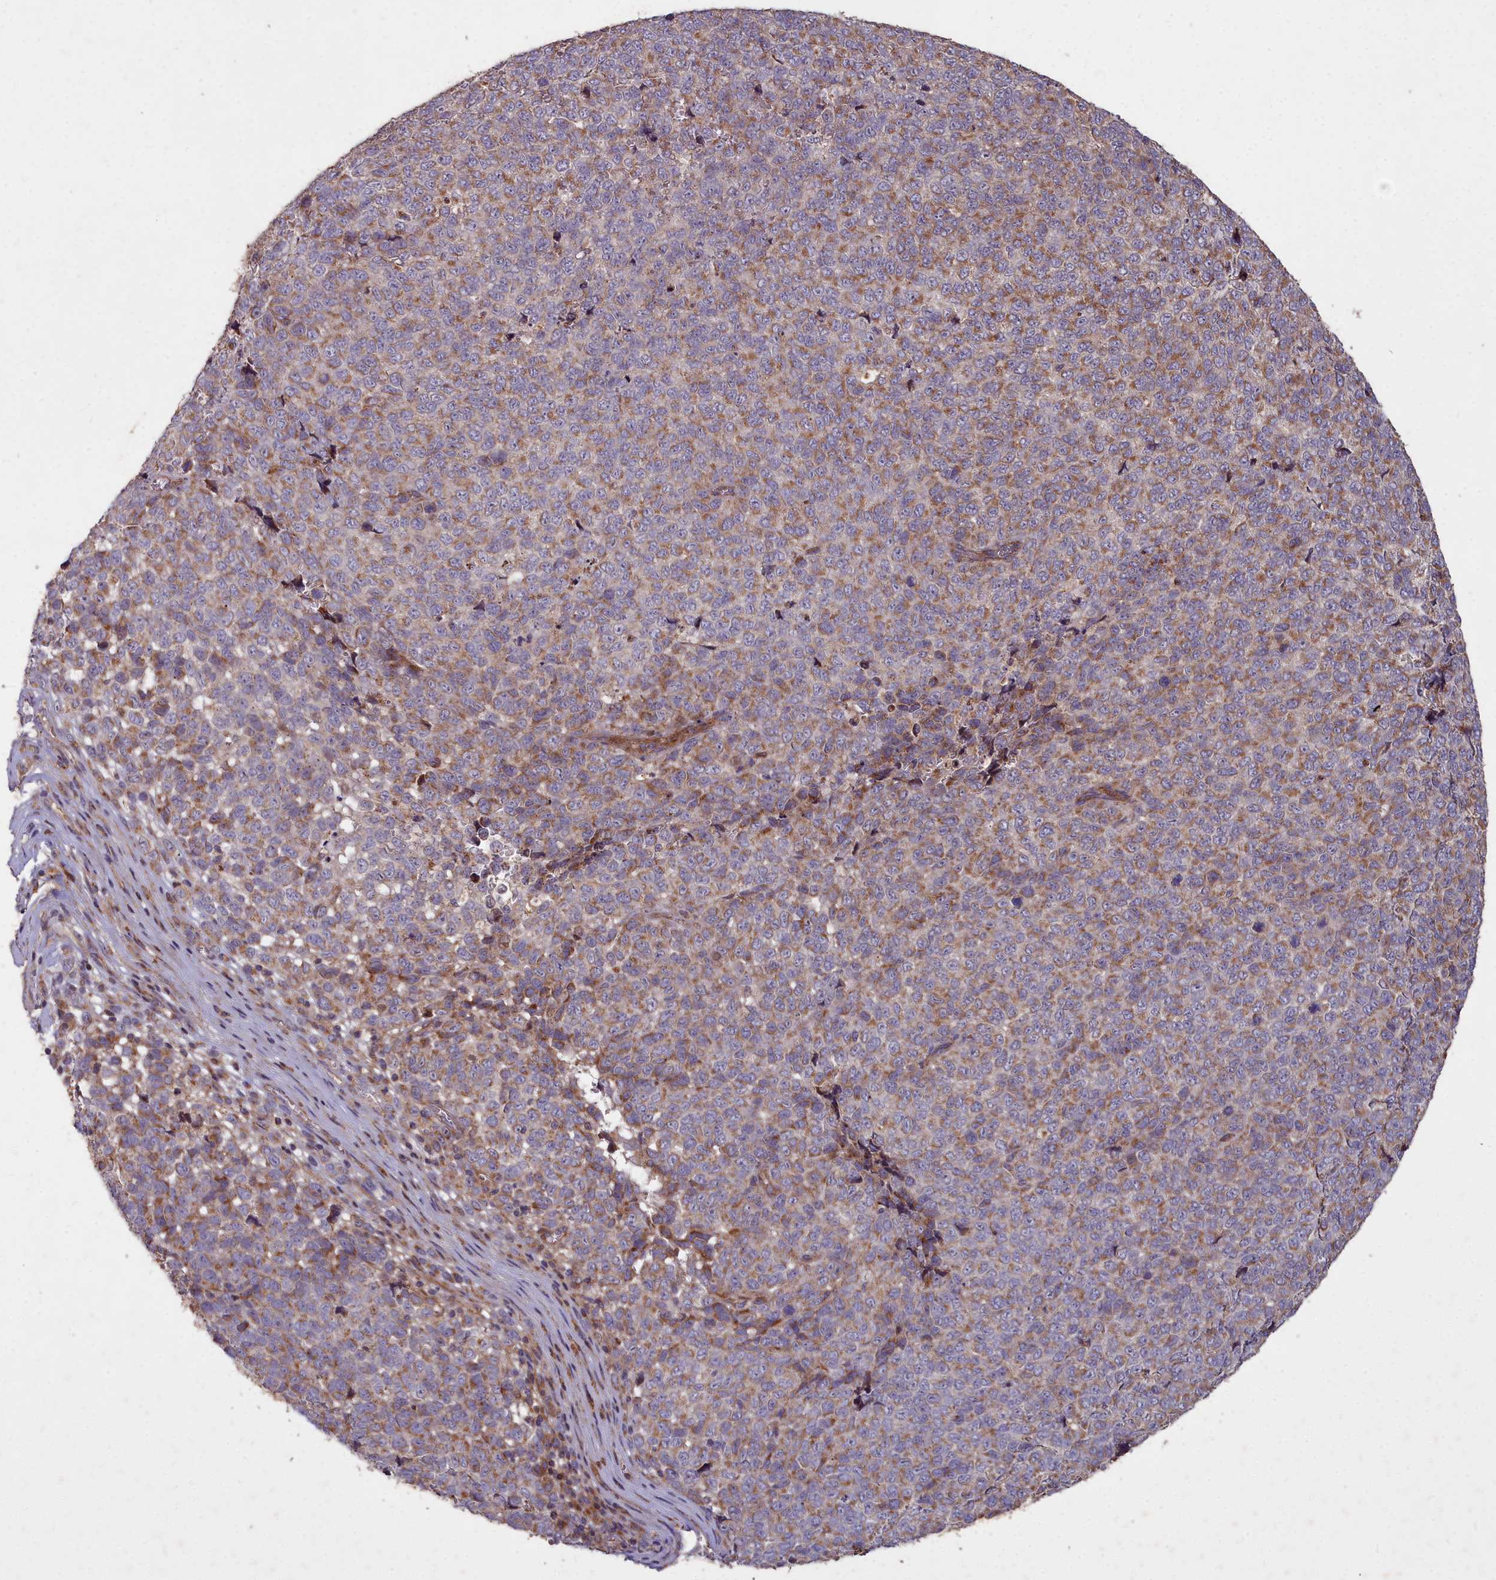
{"staining": {"intensity": "moderate", "quantity": ">75%", "location": "cytoplasmic/membranous"}, "tissue": "melanoma", "cell_type": "Tumor cells", "image_type": "cancer", "snomed": [{"axis": "morphology", "description": "Malignant melanoma, NOS"}, {"axis": "topography", "description": "Nose, NOS"}], "caption": "This is an image of immunohistochemistry staining of melanoma, which shows moderate expression in the cytoplasmic/membranous of tumor cells.", "gene": "COX11", "patient": {"sex": "female", "age": 48}}